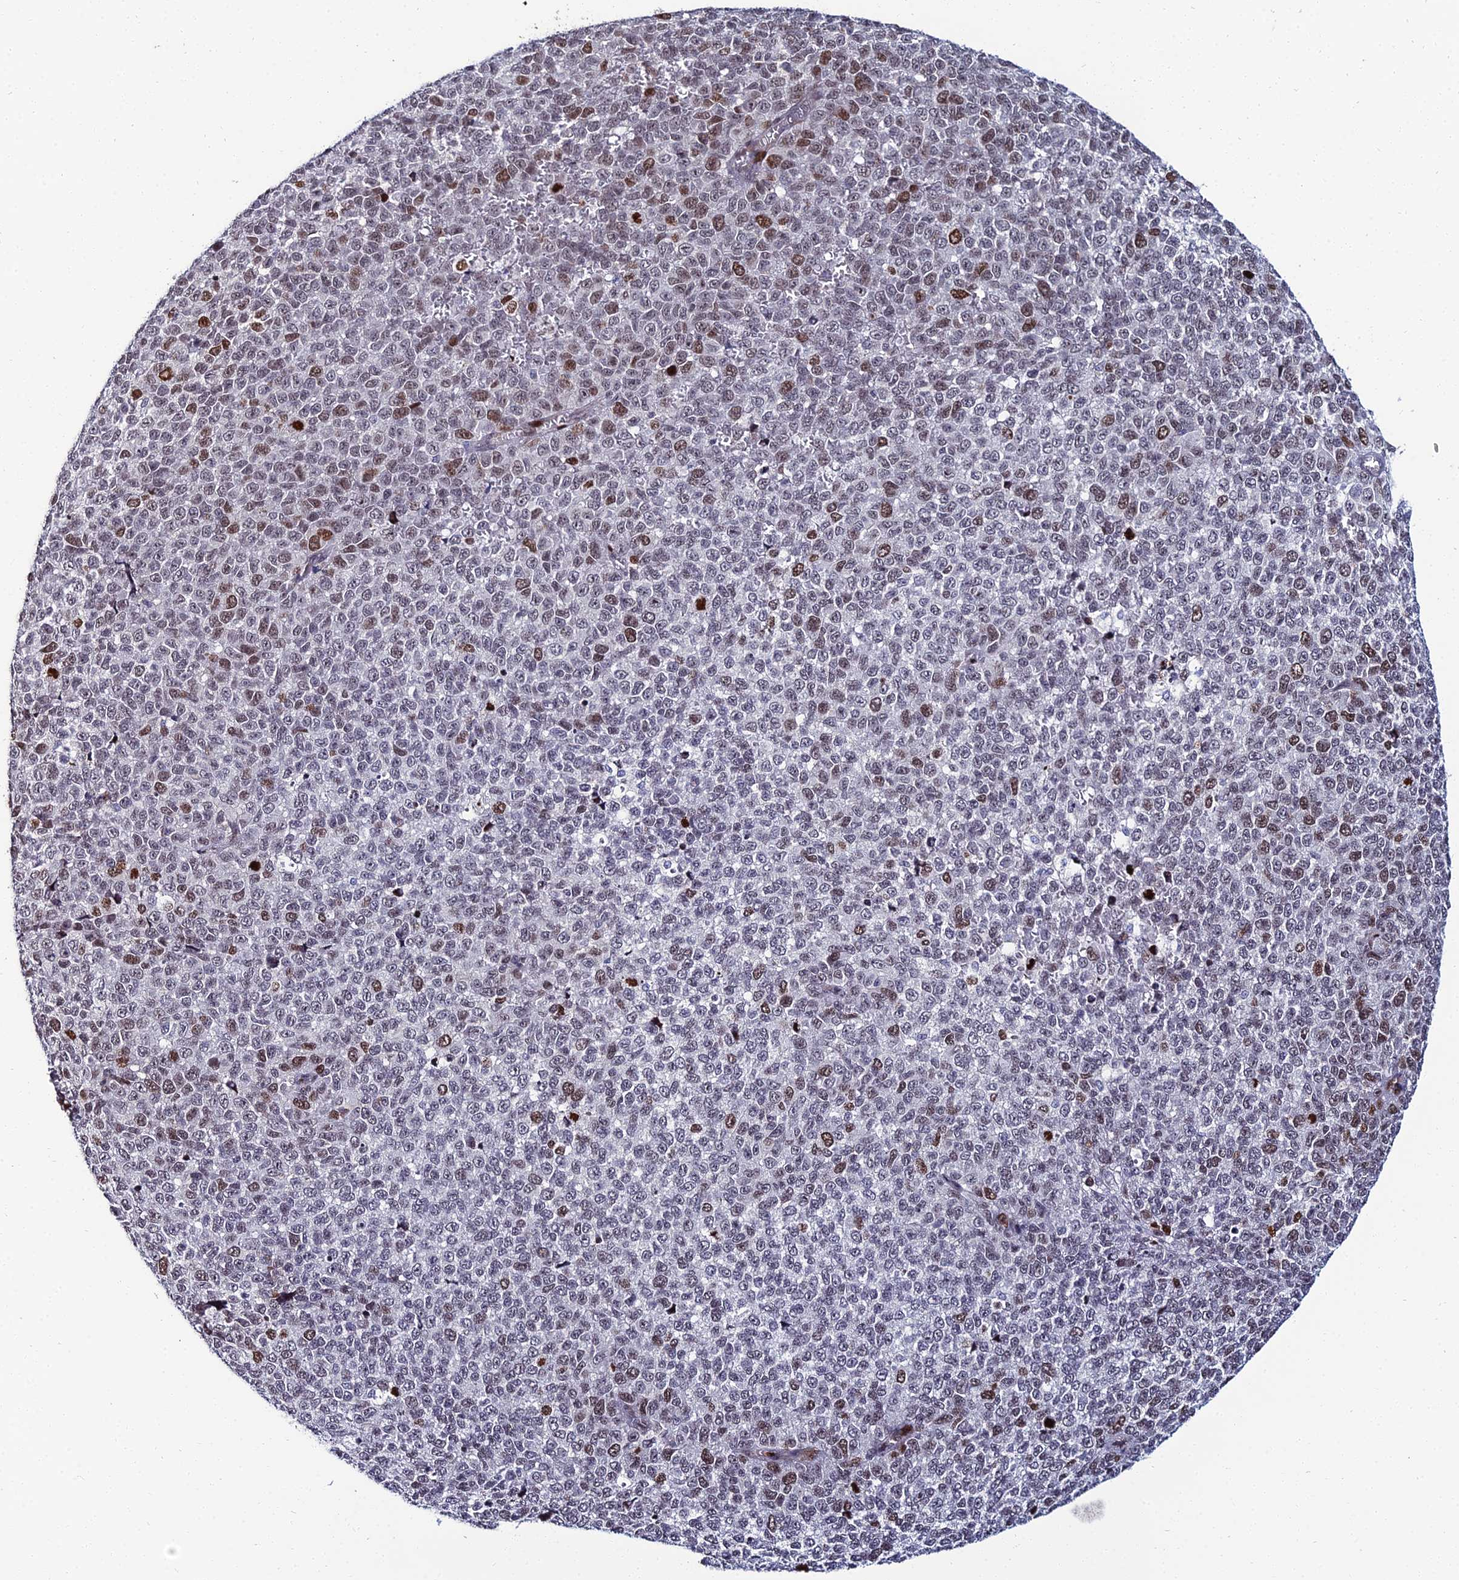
{"staining": {"intensity": "moderate", "quantity": "25%-75%", "location": "nuclear"}, "tissue": "melanoma", "cell_type": "Tumor cells", "image_type": "cancer", "snomed": [{"axis": "morphology", "description": "Malignant melanoma, NOS"}, {"axis": "topography", "description": "Nose, NOS"}], "caption": "Moderate nuclear positivity is present in about 25%-75% of tumor cells in malignant melanoma.", "gene": "TAF9B", "patient": {"sex": "female", "age": 48}}